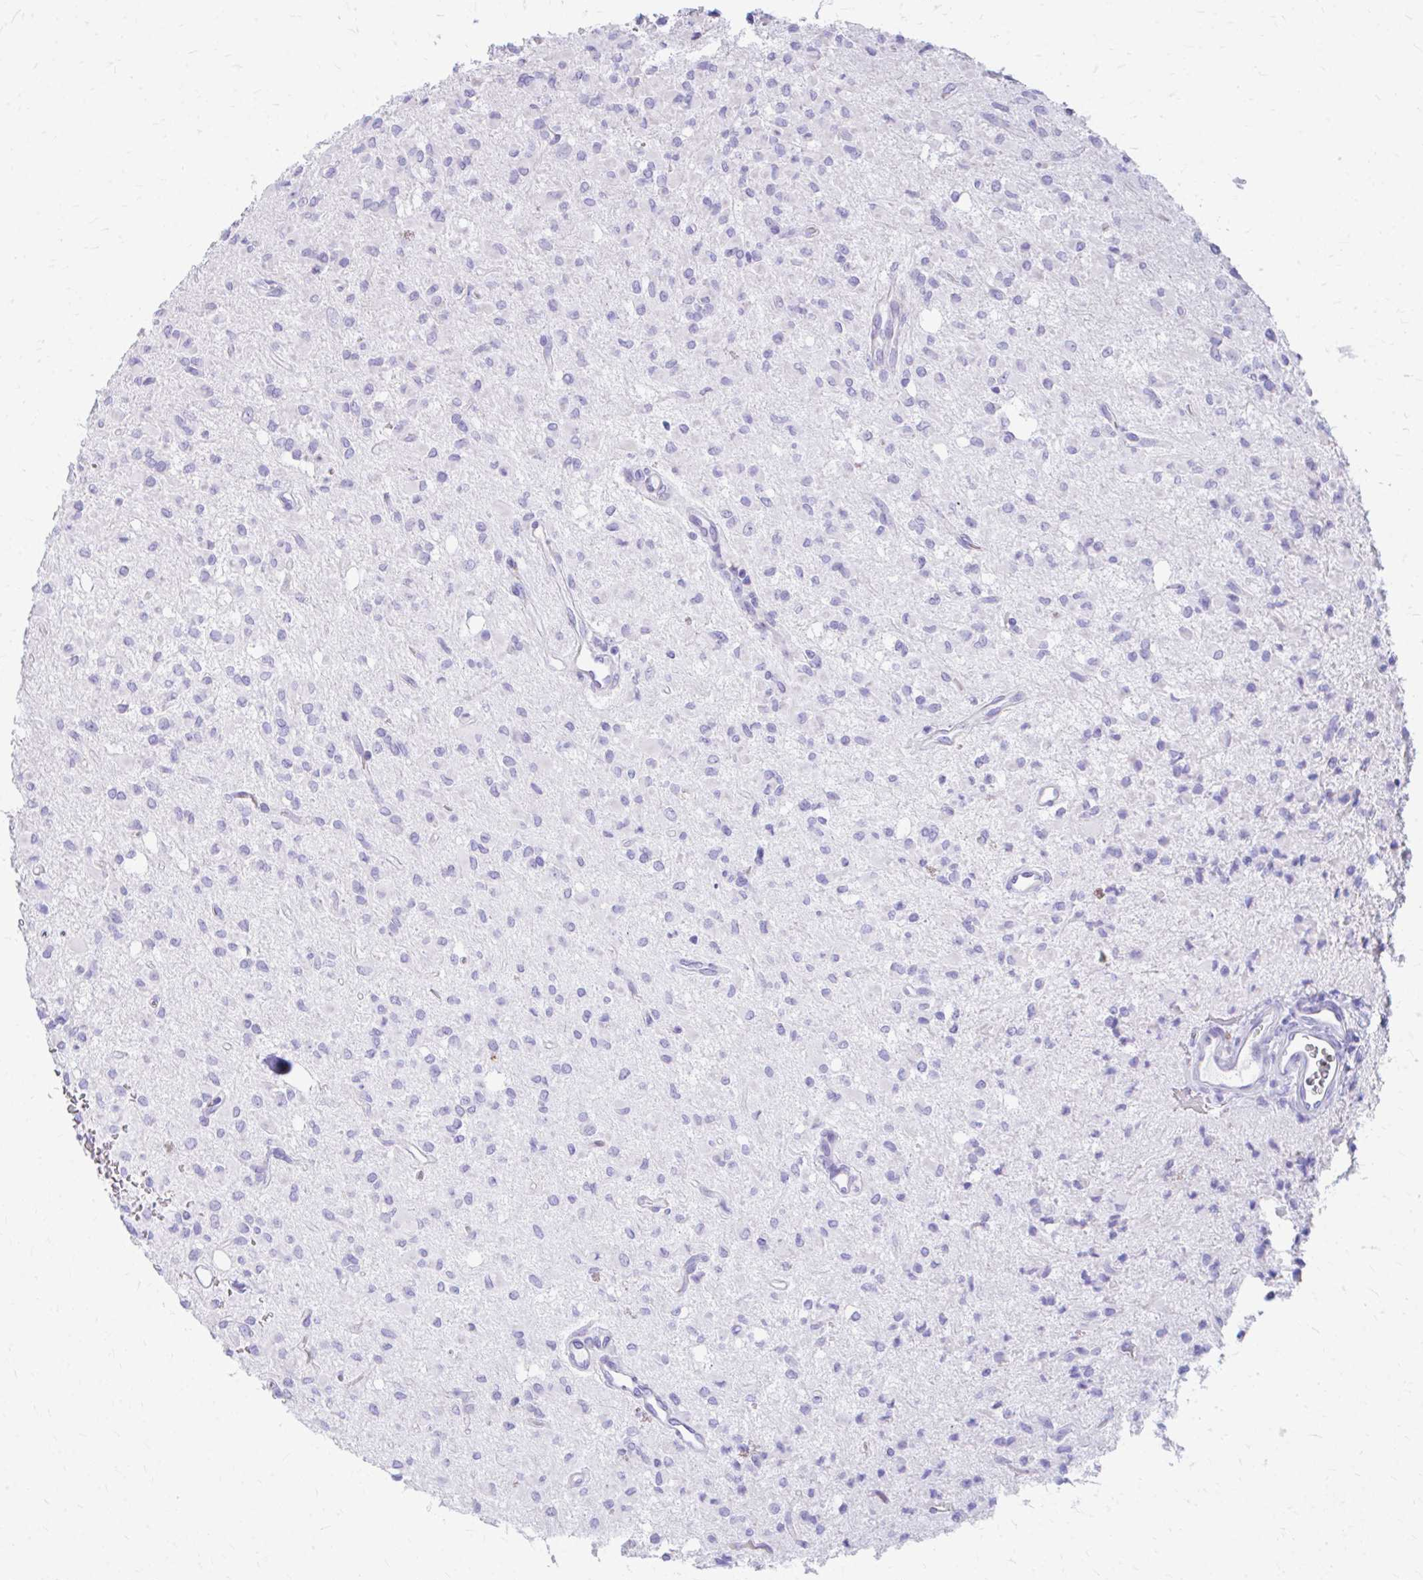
{"staining": {"intensity": "negative", "quantity": "none", "location": "none"}, "tissue": "glioma", "cell_type": "Tumor cells", "image_type": "cancer", "snomed": [{"axis": "morphology", "description": "Glioma, malignant, Low grade"}, {"axis": "topography", "description": "Brain"}], "caption": "Glioma stained for a protein using immunohistochemistry reveals no positivity tumor cells.", "gene": "KRIT1", "patient": {"sex": "female", "age": 33}}